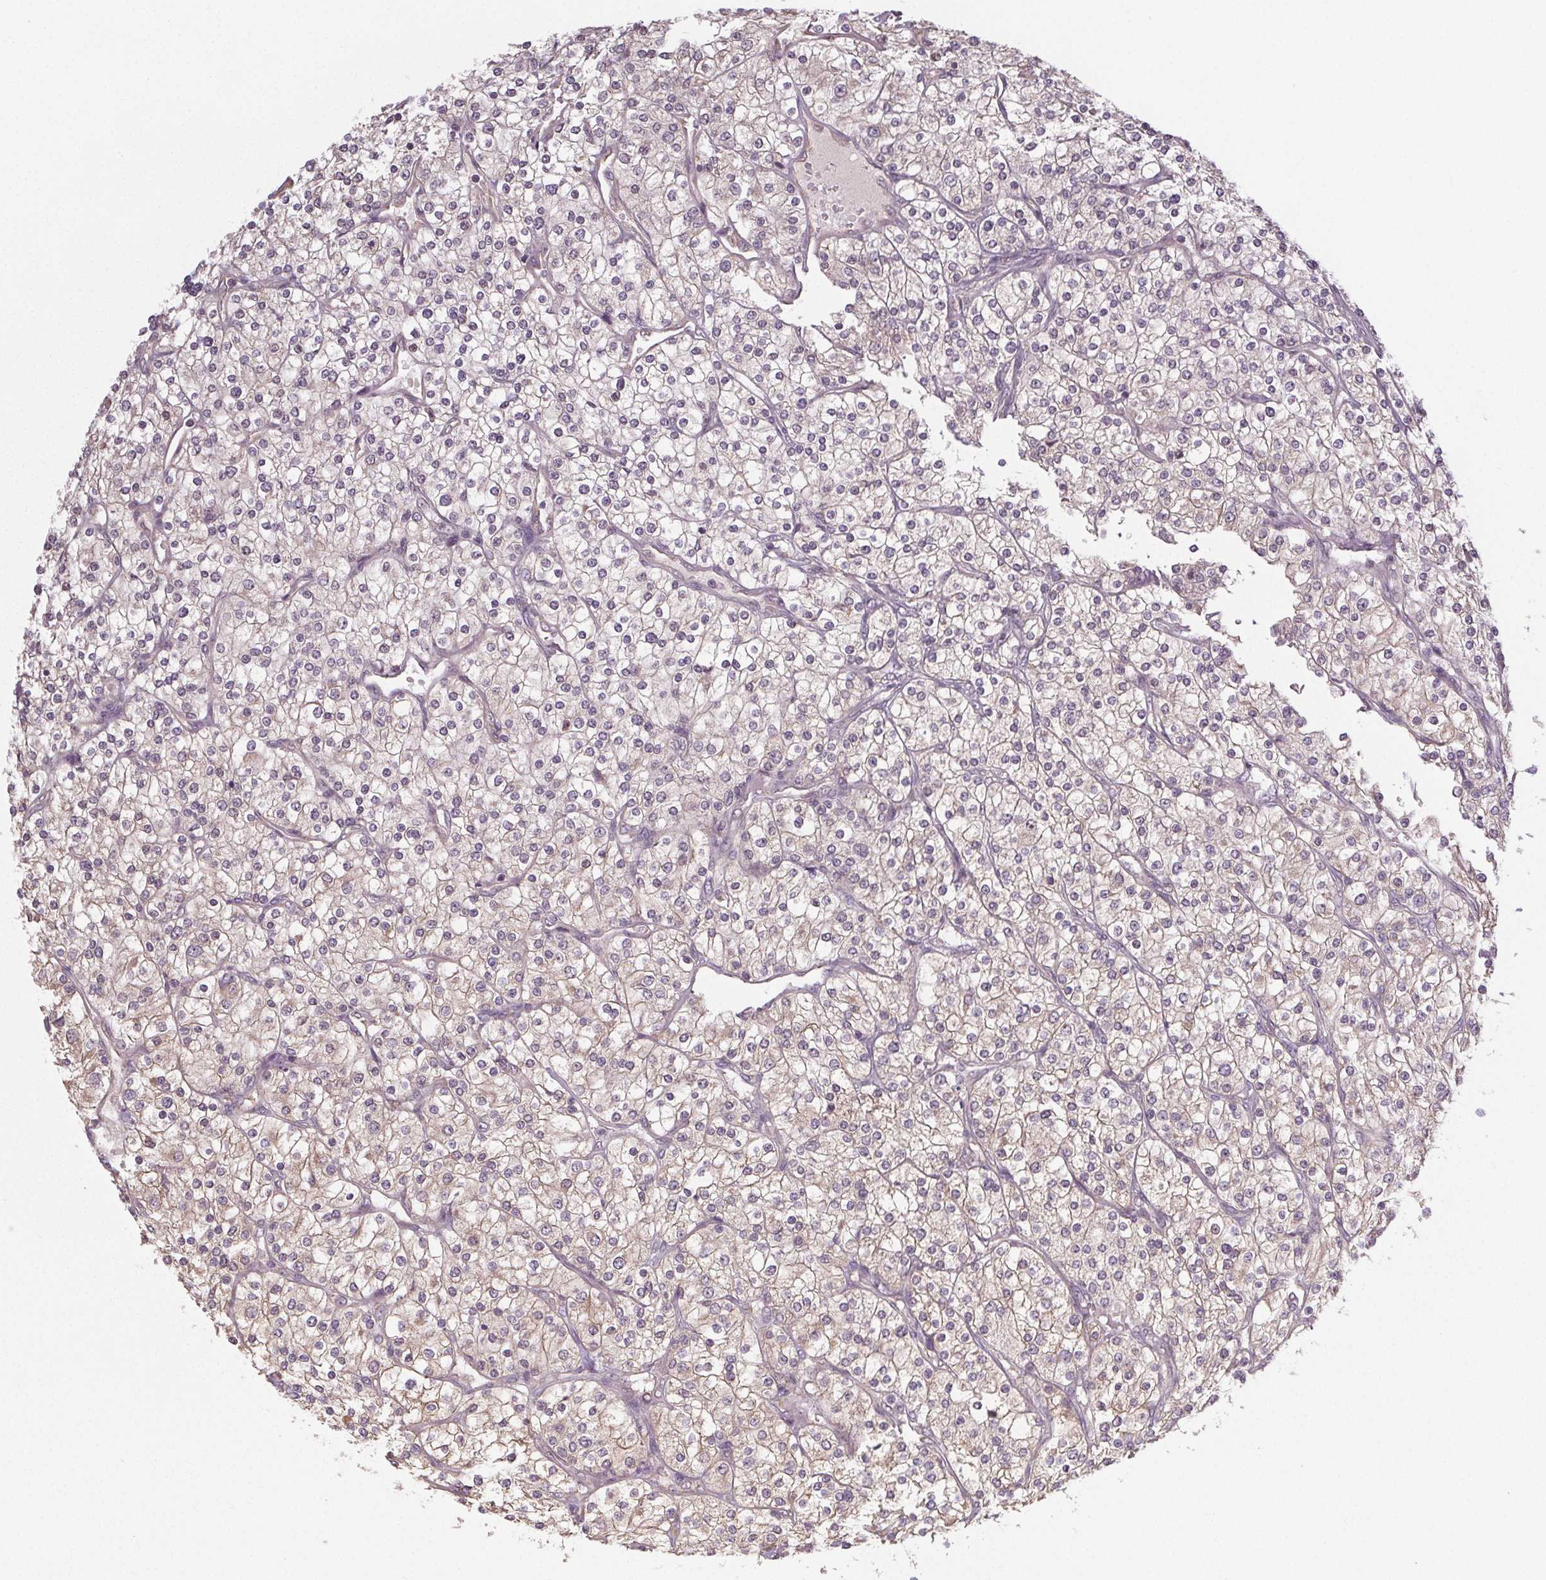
{"staining": {"intensity": "negative", "quantity": "none", "location": "none"}, "tissue": "renal cancer", "cell_type": "Tumor cells", "image_type": "cancer", "snomed": [{"axis": "morphology", "description": "Adenocarcinoma, NOS"}, {"axis": "topography", "description": "Kidney"}], "caption": "An IHC image of renal adenocarcinoma is shown. There is no staining in tumor cells of renal adenocarcinoma.", "gene": "SLC26A2", "patient": {"sex": "male", "age": 80}}